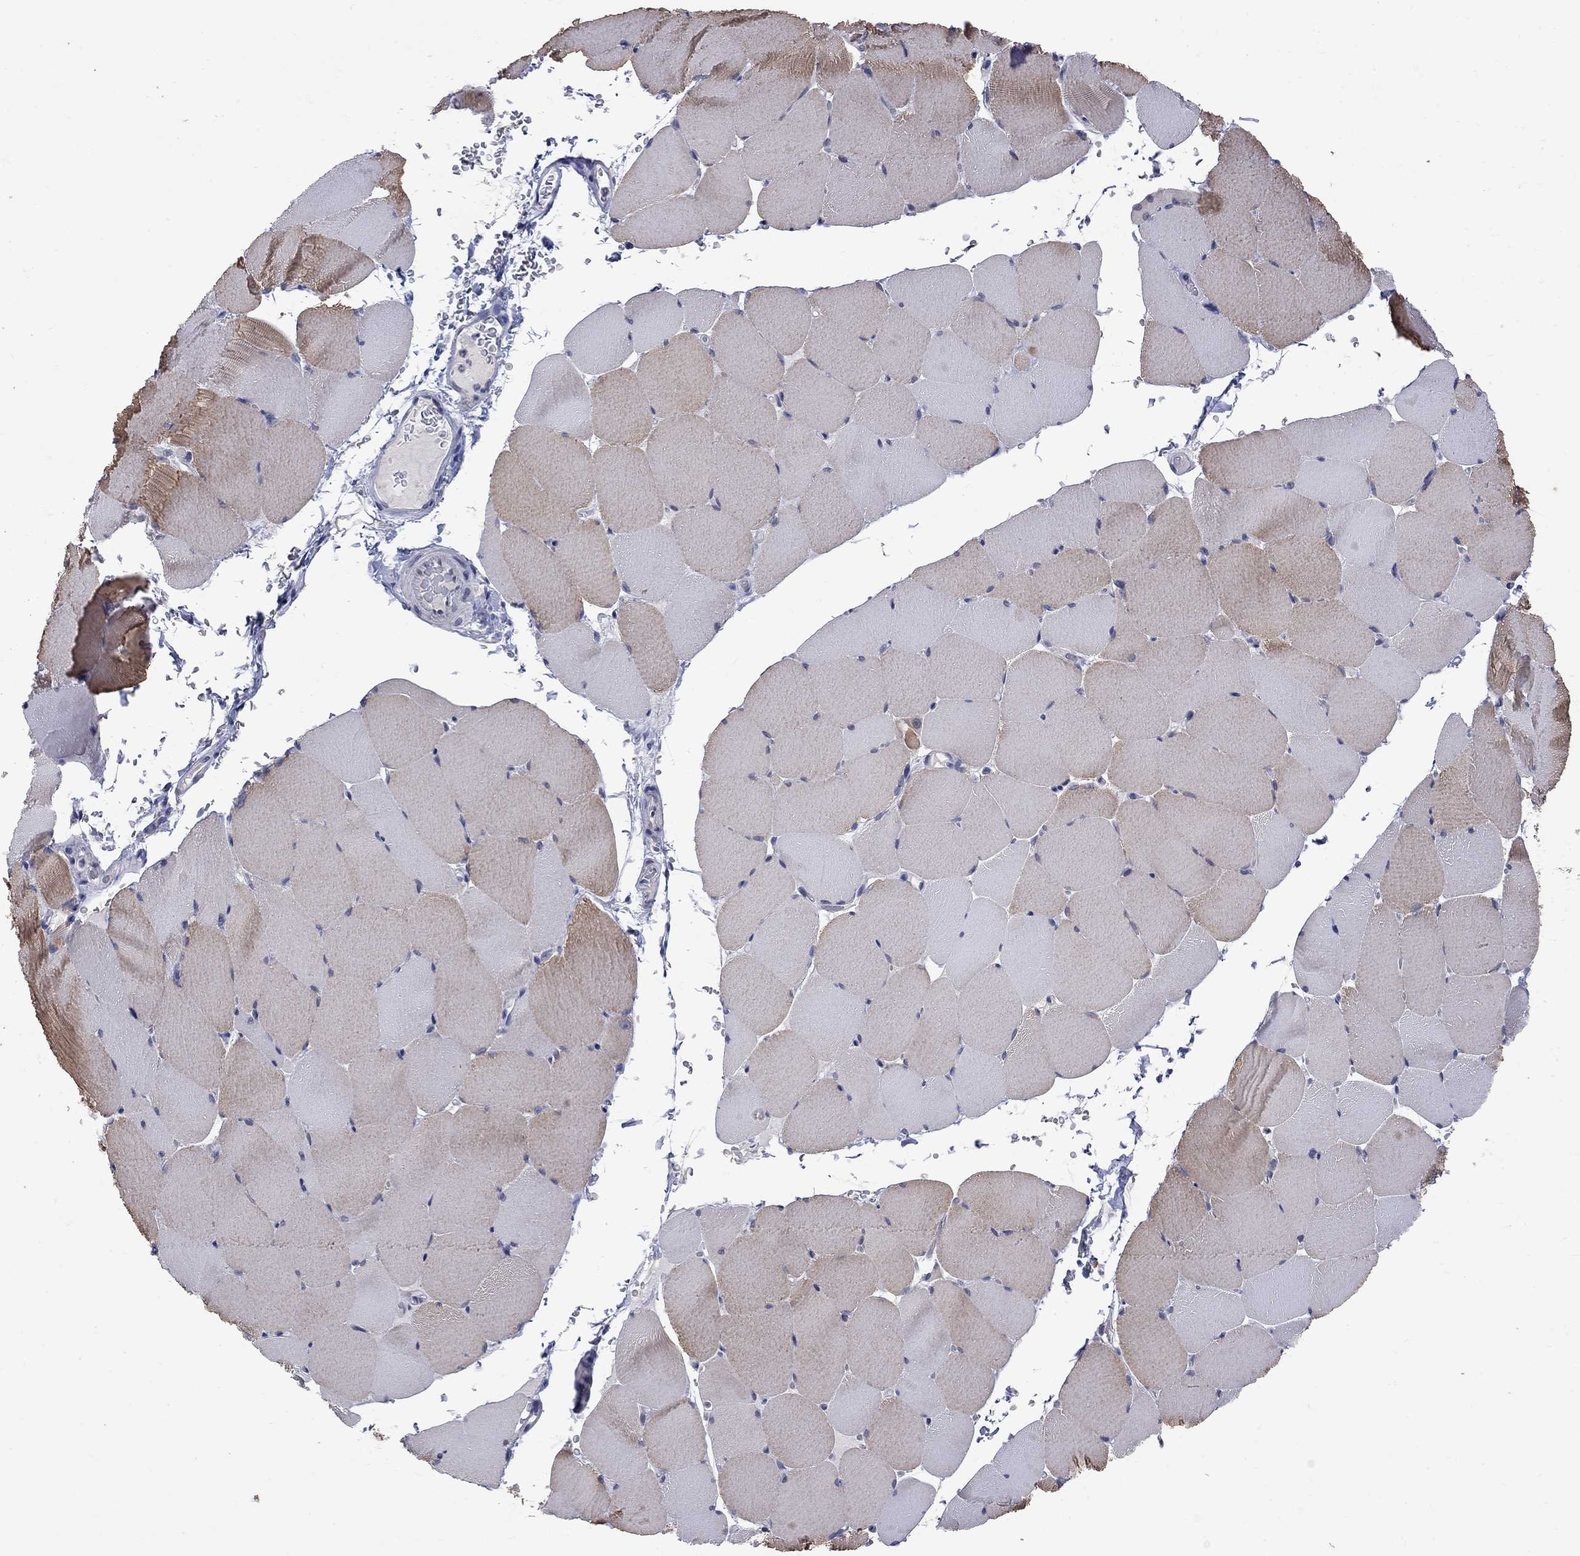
{"staining": {"intensity": "moderate", "quantity": "<25%", "location": "cytoplasmic/membranous"}, "tissue": "skeletal muscle", "cell_type": "Myocytes", "image_type": "normal", "snomed": [{"axis": "morphology", "description": "Normal tissue, NOS"}, {"axis": "topography", "description": "Skeletal muscle"}], "caption": "Immunohistochemistry of normal skeletal muscle reveals low levels of moderate cytoplasmic/membranous expression in approximately <25% of myocytes. (DAB (3,3'-diaminobenzidine) IHC with brightfield microscopy, high magnification).", "gene": "NOS2", "patient": {"sex": "female", "age": 37}}